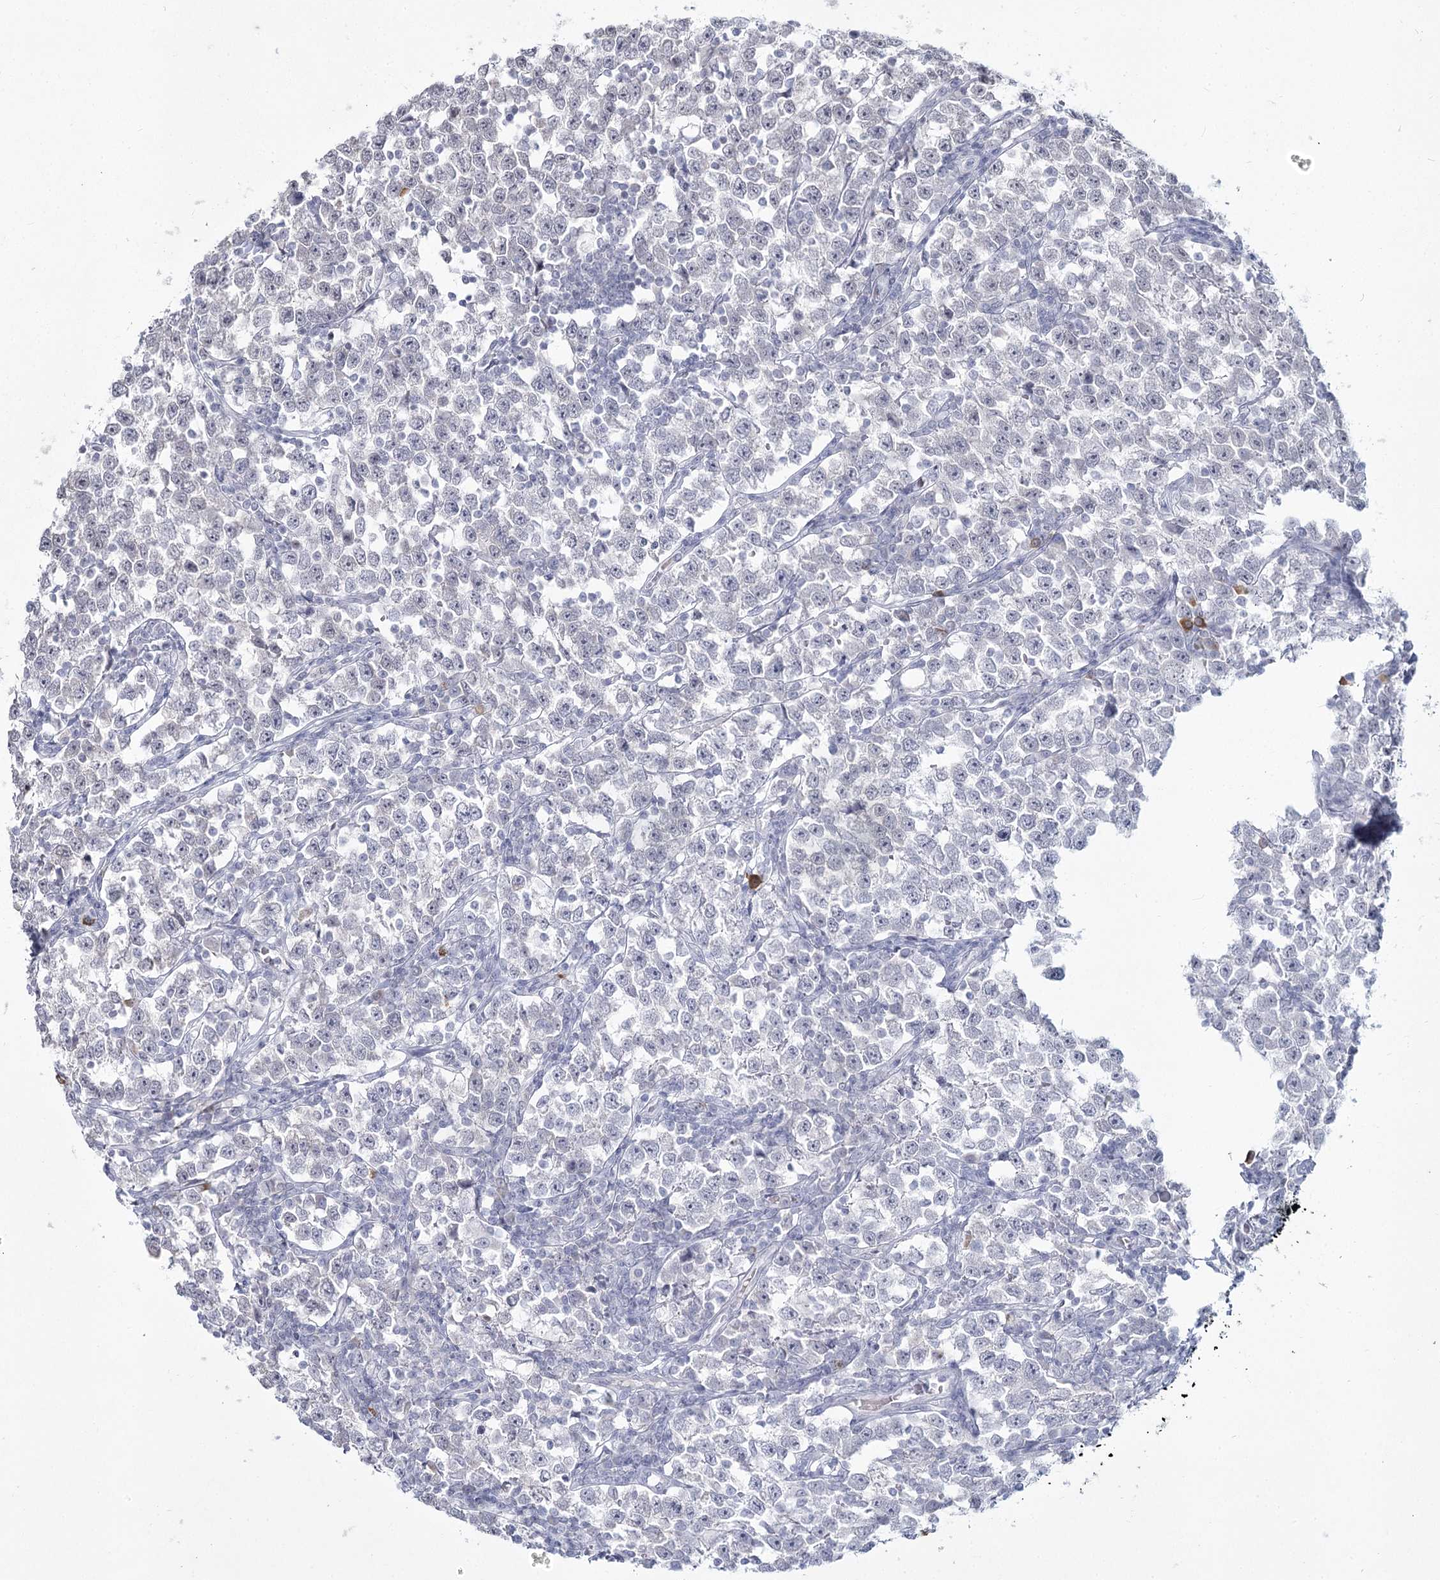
{"staining": {"intensity": "negative", "quantity": "none", "location": "none"}, "tissue": "testis cancer", "cell_type": "Tumor cells", "image_type": "cancer", "snomed": [{"axis": "morphology", "description": "Normal tissue, NOS"}, {"axis": "morphology", "description": "Seminoma, NOS"}, {"axis": "topography", "description": "Testis"}], "caption": "Tumor cells show no significant protein positivity in seminoma (testis).", "gene": "LY6G5C", "patient": {"sex": "male", "age": 43}}